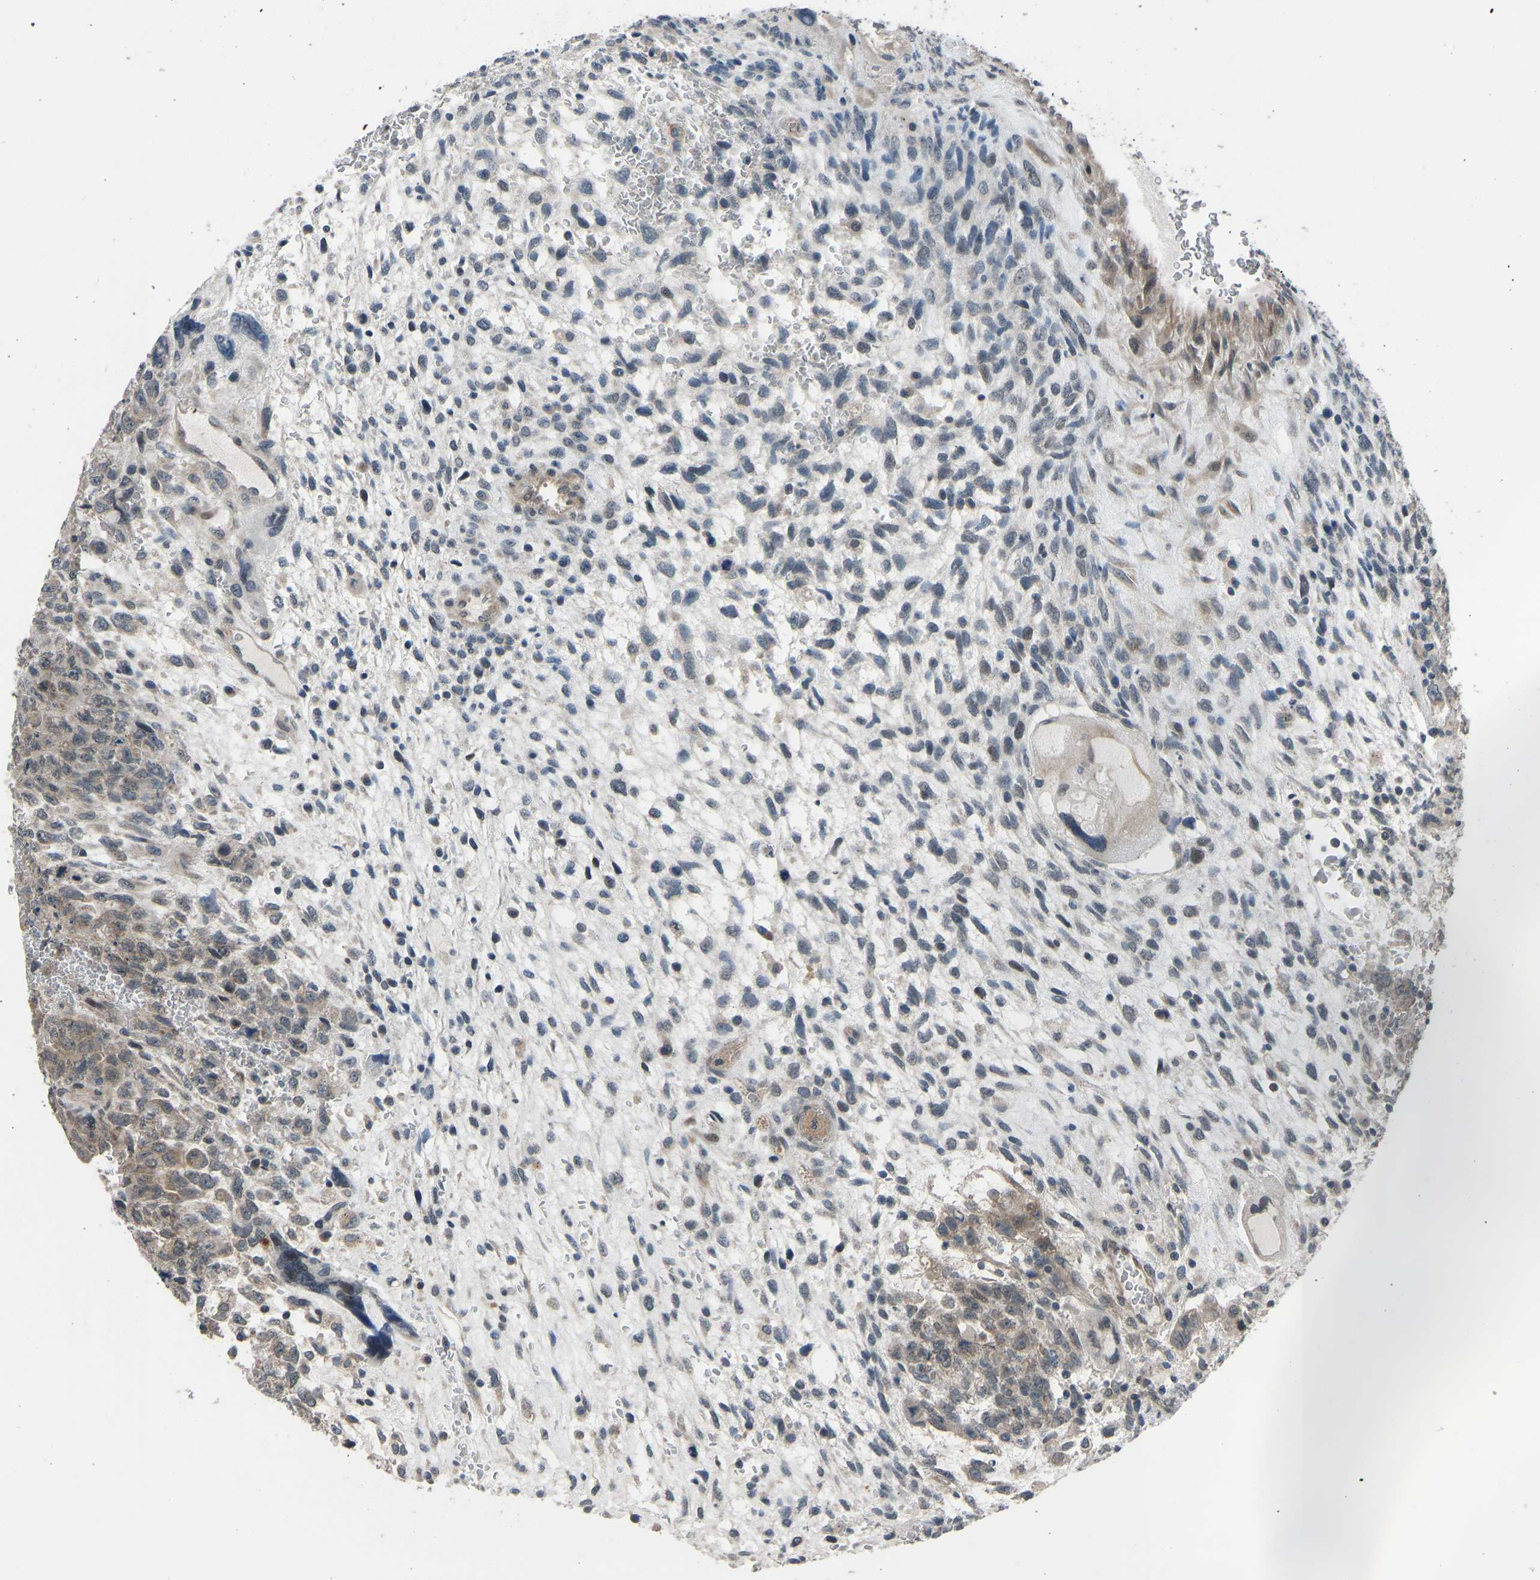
{"staining": {"intensity": "weak", "quantity": ">75%", "location": "cytoplasmic/membranous"}, "tissue": "testis cancer", "cell_type": "Tumor cells", "image_type": "cancer", "snomed": [{"axis": "morphology", "description": "Carcinoma, Embryonal, NOS"}, {"axis": "topography", "description": "Testis"}], "caption": "Embryonal carcinoma (testis) stained with a protein marker shows weak staining in tumor cells.", "gene": "CDK2AP1", "patient": {"sex": "male", "age": 28}}